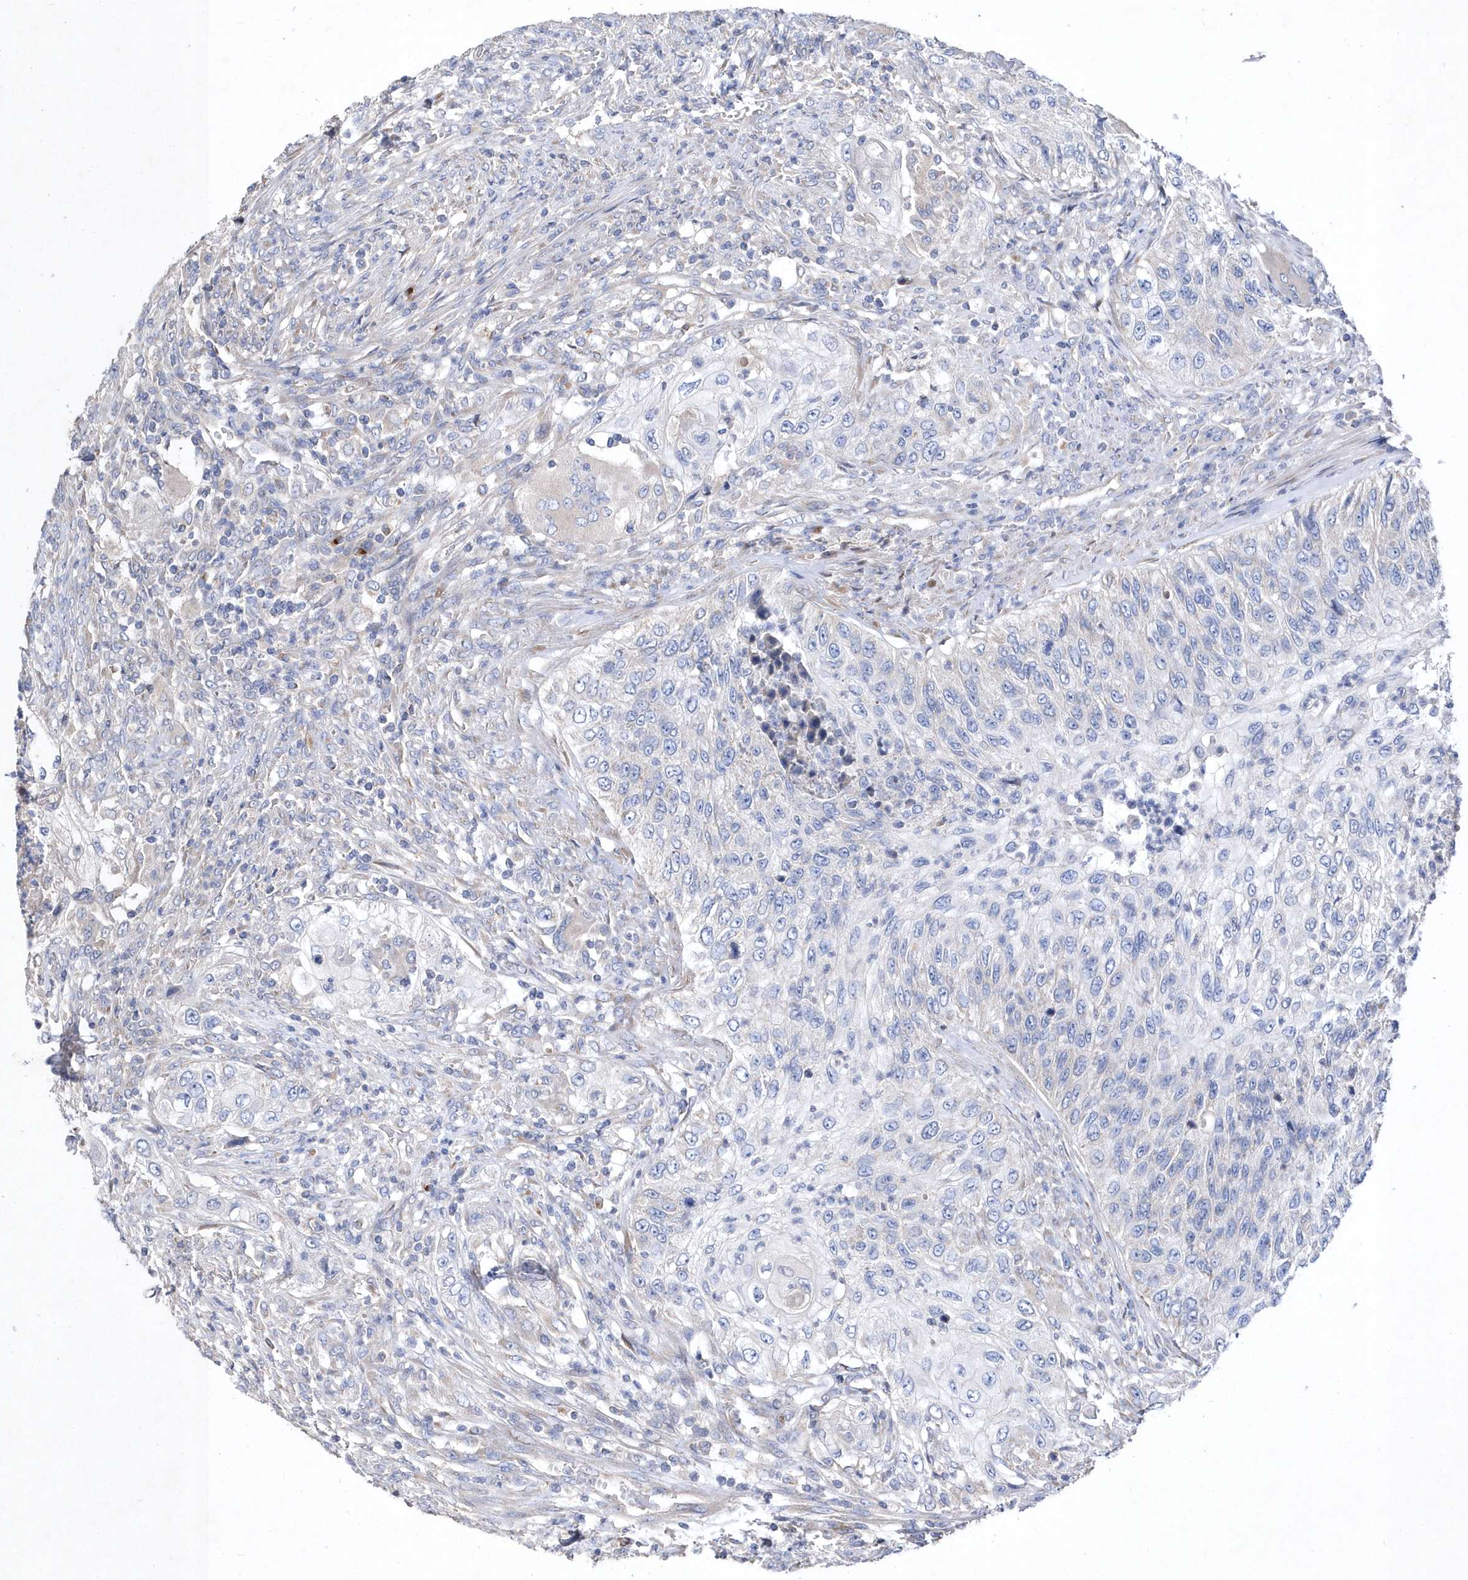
{"staining": {"intensity": "negative", "quantity": "none", "location": "none"}, "tissue": "urothelial cancer", "cell_type": "Tumor cells", "image_type": "cancer", "snomed": [{"axis": "morphology", "description": "Urothelial carcinoma, High grade"}, {"axis": "topography", "description": "Urinary bladder"}], "caption": "Immunohistochemistry (IHC) photomicrograph of urothelial cancer stained for a protein (brown), which reveals no expression in tumor cells. (Brightfield microscopy of DAB (3,3'-diaminobenzidine) IHC at high magnification).", "gene": "METTL8", "patient": {"sex": "female", "age": 60}}